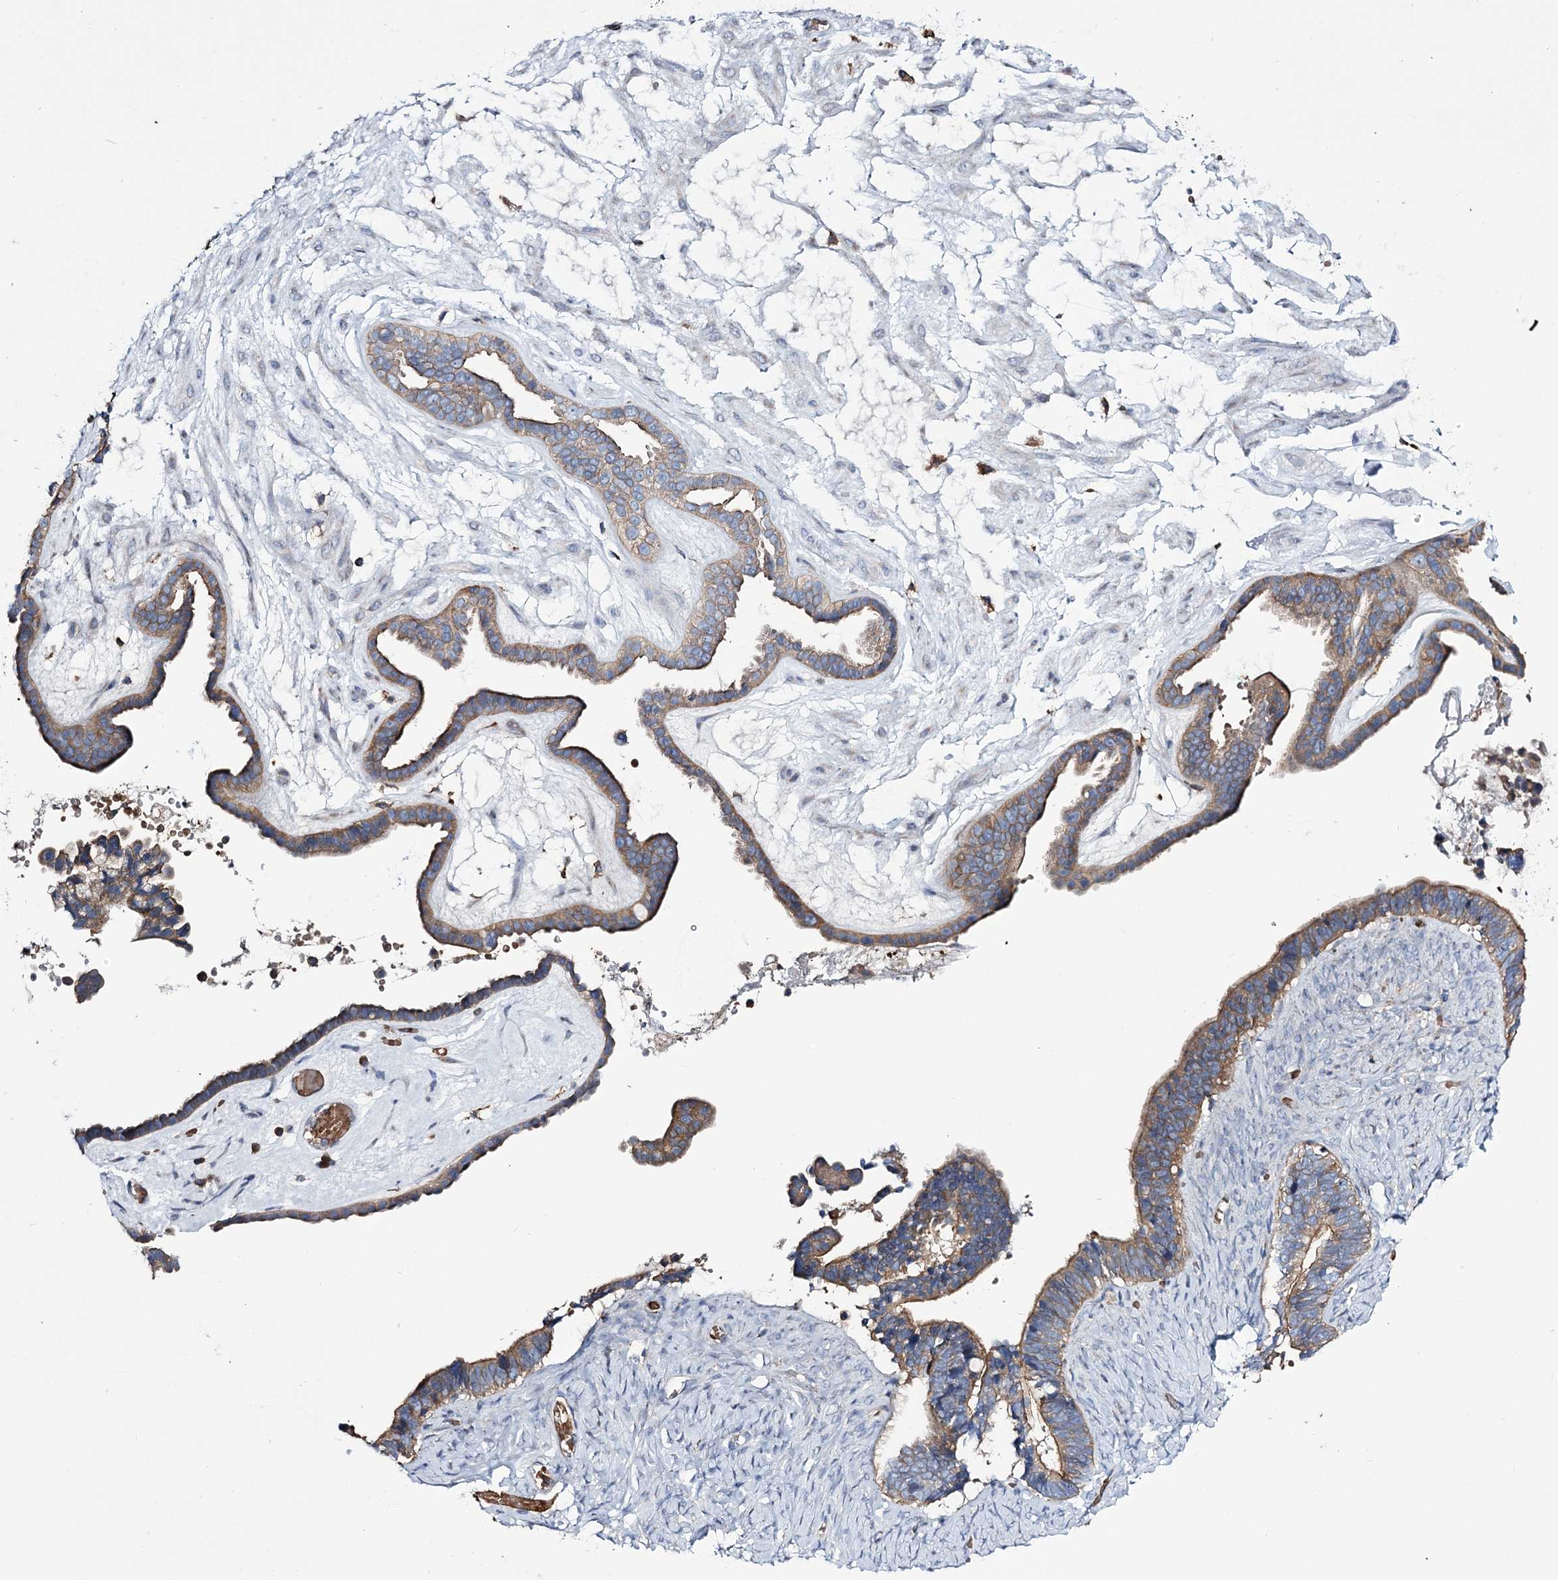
{"staining": {"intensity": "moderate", "quantity": "25%-75%", "location": "cytoplasmic/membranous"}, "tissue": "ovarian cancer", "cell_type": "Tumor cells", "image_type": "cancer", "snomed": [{"axis": "morphology", "description": "Cystadenocarcinoma, serous, NOS"}, {"axis": "topography", "description": "Ovary"}], "caption": "A brown stain shows moderate cytoplasmic/membranous staining of a protein in serous cystadenocarcinoma (ovarian) tumor cells. (DAB IHC with brightfield microscopy, high magnification).", "gene": "ATP11B", "patient": {"sex": "female", "age": 56}}